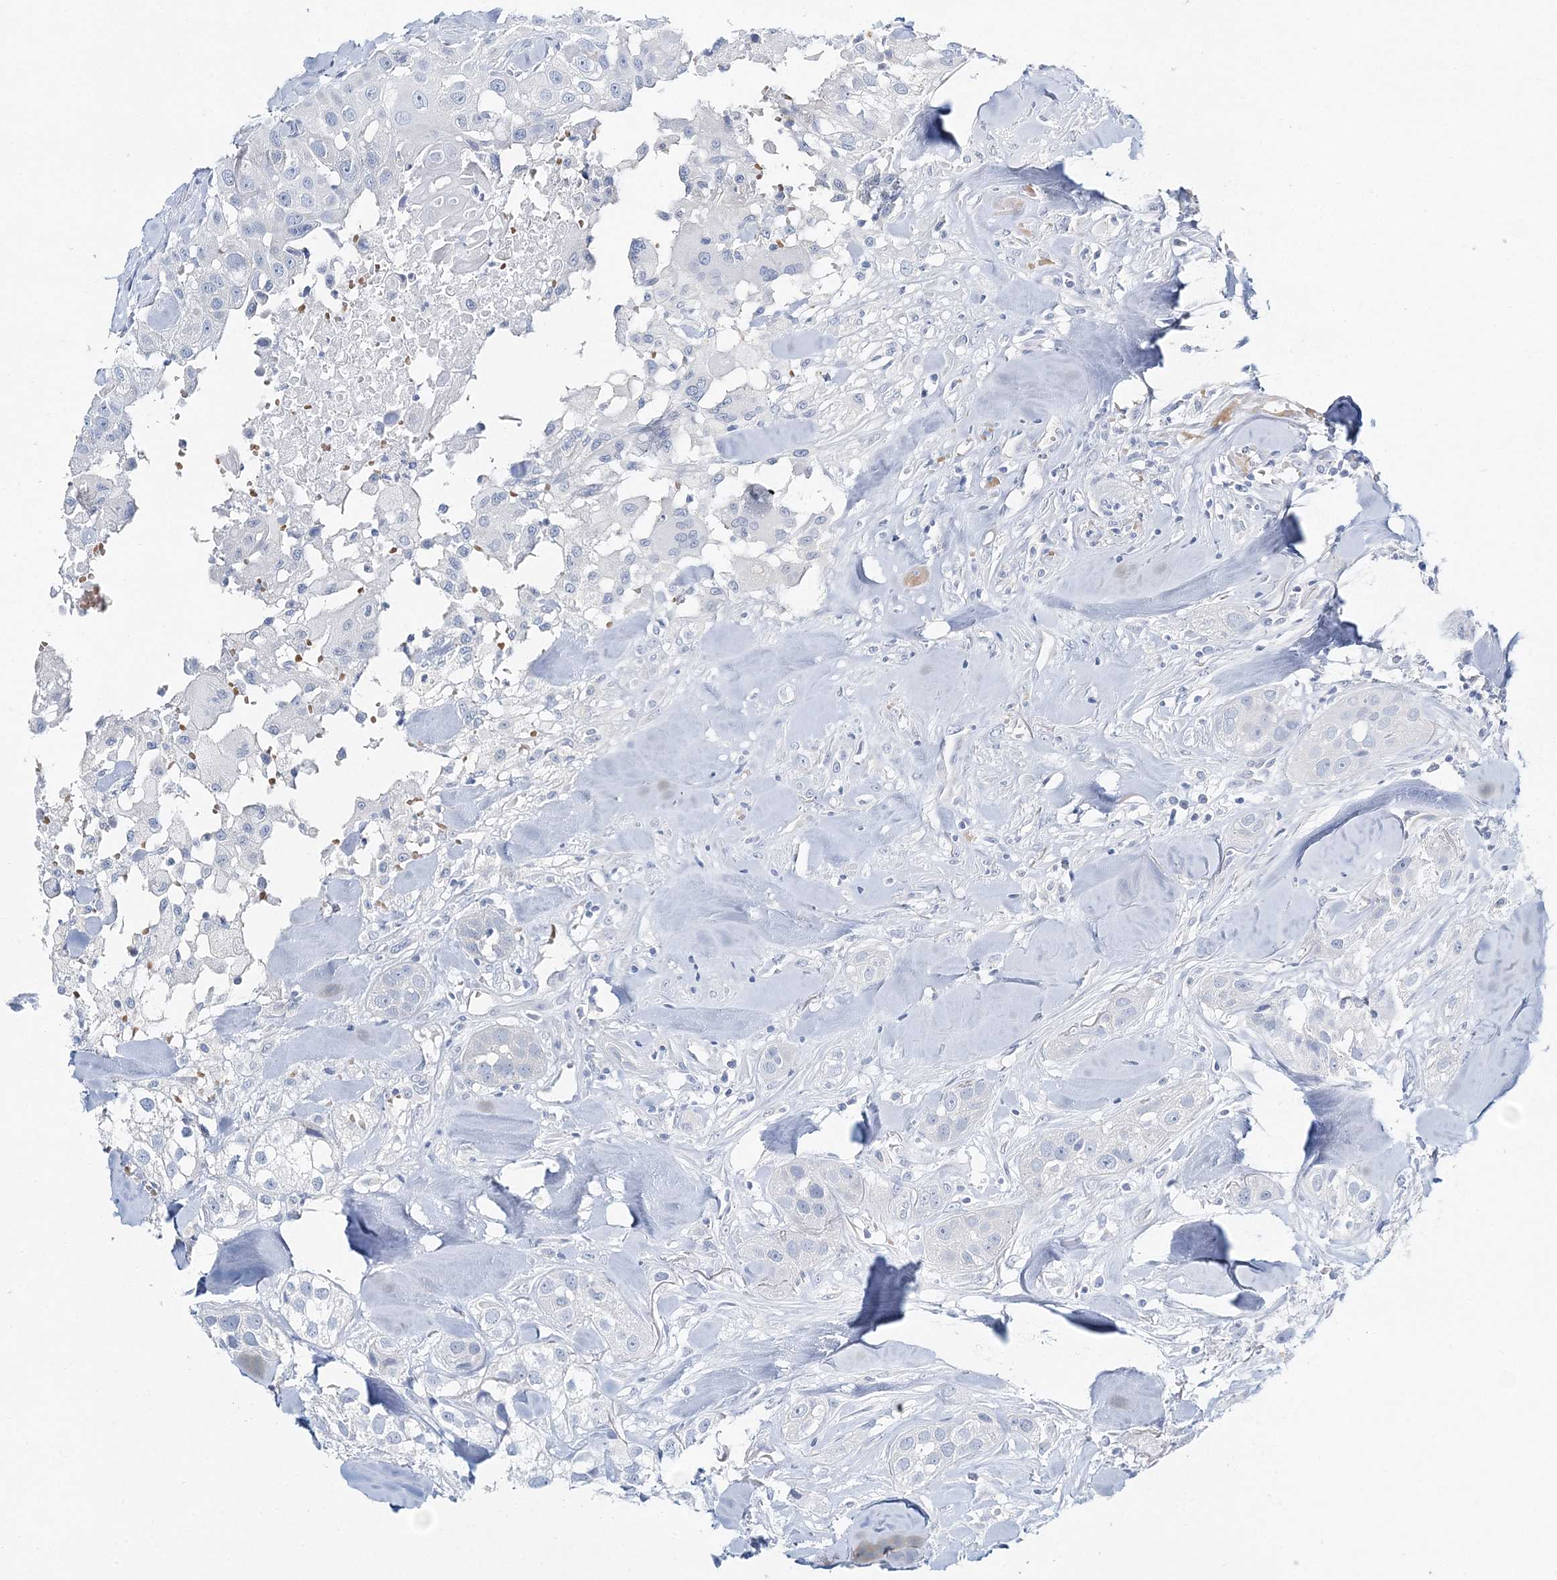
{"staining": {"intensity": "negative", "quantity": "none", "location": "none"}, "tissue": "head and neck cancer", "cell_type": "Tumor cells", "image_type": "cancer", "snomed": [{"axis": "morphology", "description": "Normal tissue, NOS"}, {"axis": "morphology", "description": "Squamous cell carcinoma, NOS"}, {"axis": "topography", "description": "Skeletal muscle"}, {"axis": "topography", "description": "Head-Neck"}], "caption": "Immunohistochemistry (IHC) photomicrograph of neoplastic tissue: head and neck cancer stained with DAB reveals no significant protein staining in tumor cells. (DAB (3,3'-diaminobenzidine) immunohistochemistry with hematoxylin counter stain).", "gene": "VILL", "patient": {"sex": "male", "age": 51}}